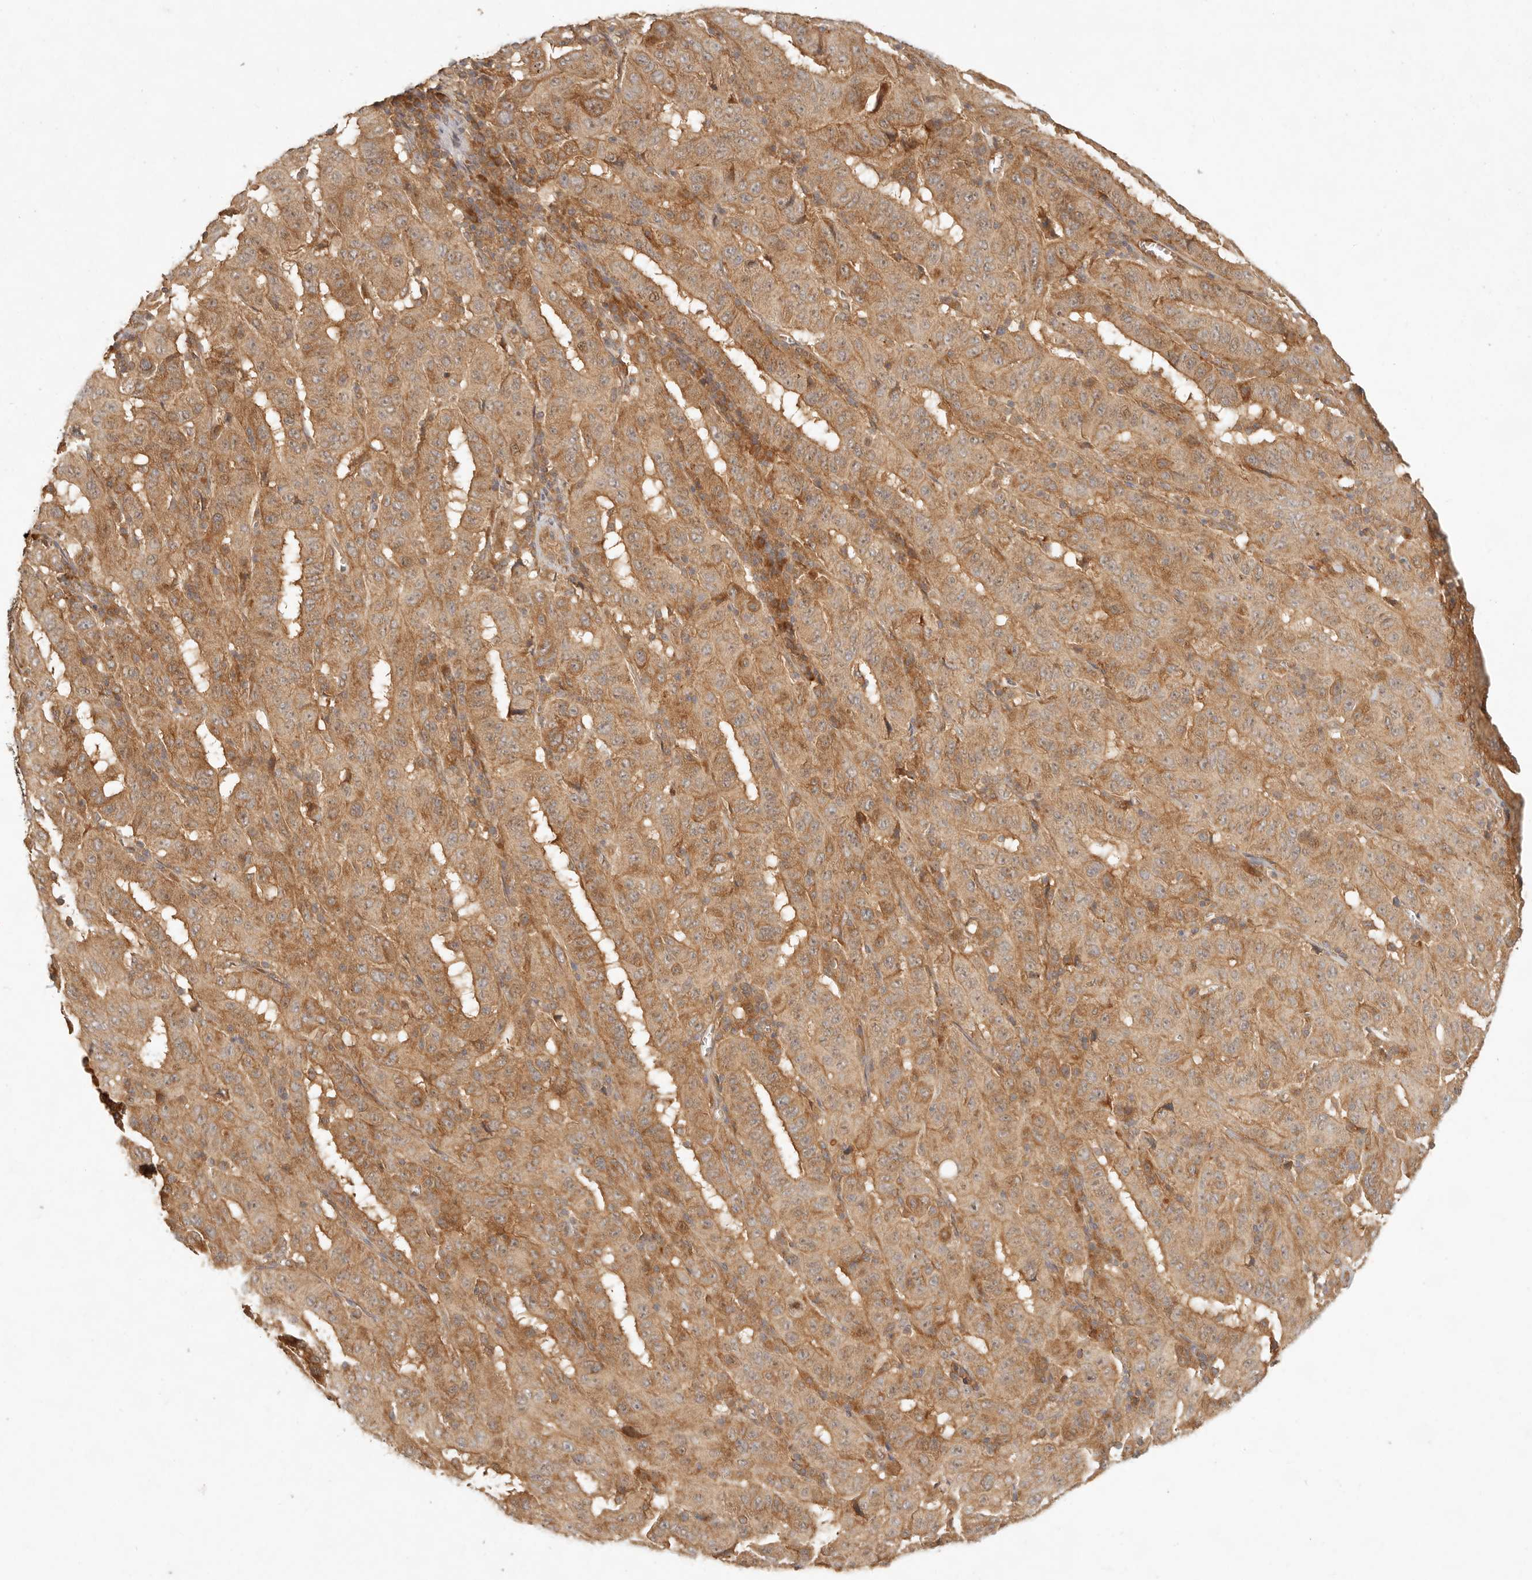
{"staining": {"intensity": "moderate", "quantity": ">75%", "location": "cytoplasmic/membranous"}, "tissue": "pancreatic cancer", "cell_type": "Tumor cells", "image_type": "cancer", "snomed": [{"axis": "morphology", "description": "Adenocarcinoma, NOS"}, {"axis": "topography", "description": "Pancreas"}], "caption": "Human pancreatic cancer (adenocarcinoma) stained with a brown dye reveals moderate cytoplasmic/membranous positive positivity in approximately >75% of tumor cells.", "gene": "ANKRD61", "patient": {"sex": "male", "age": 63}}